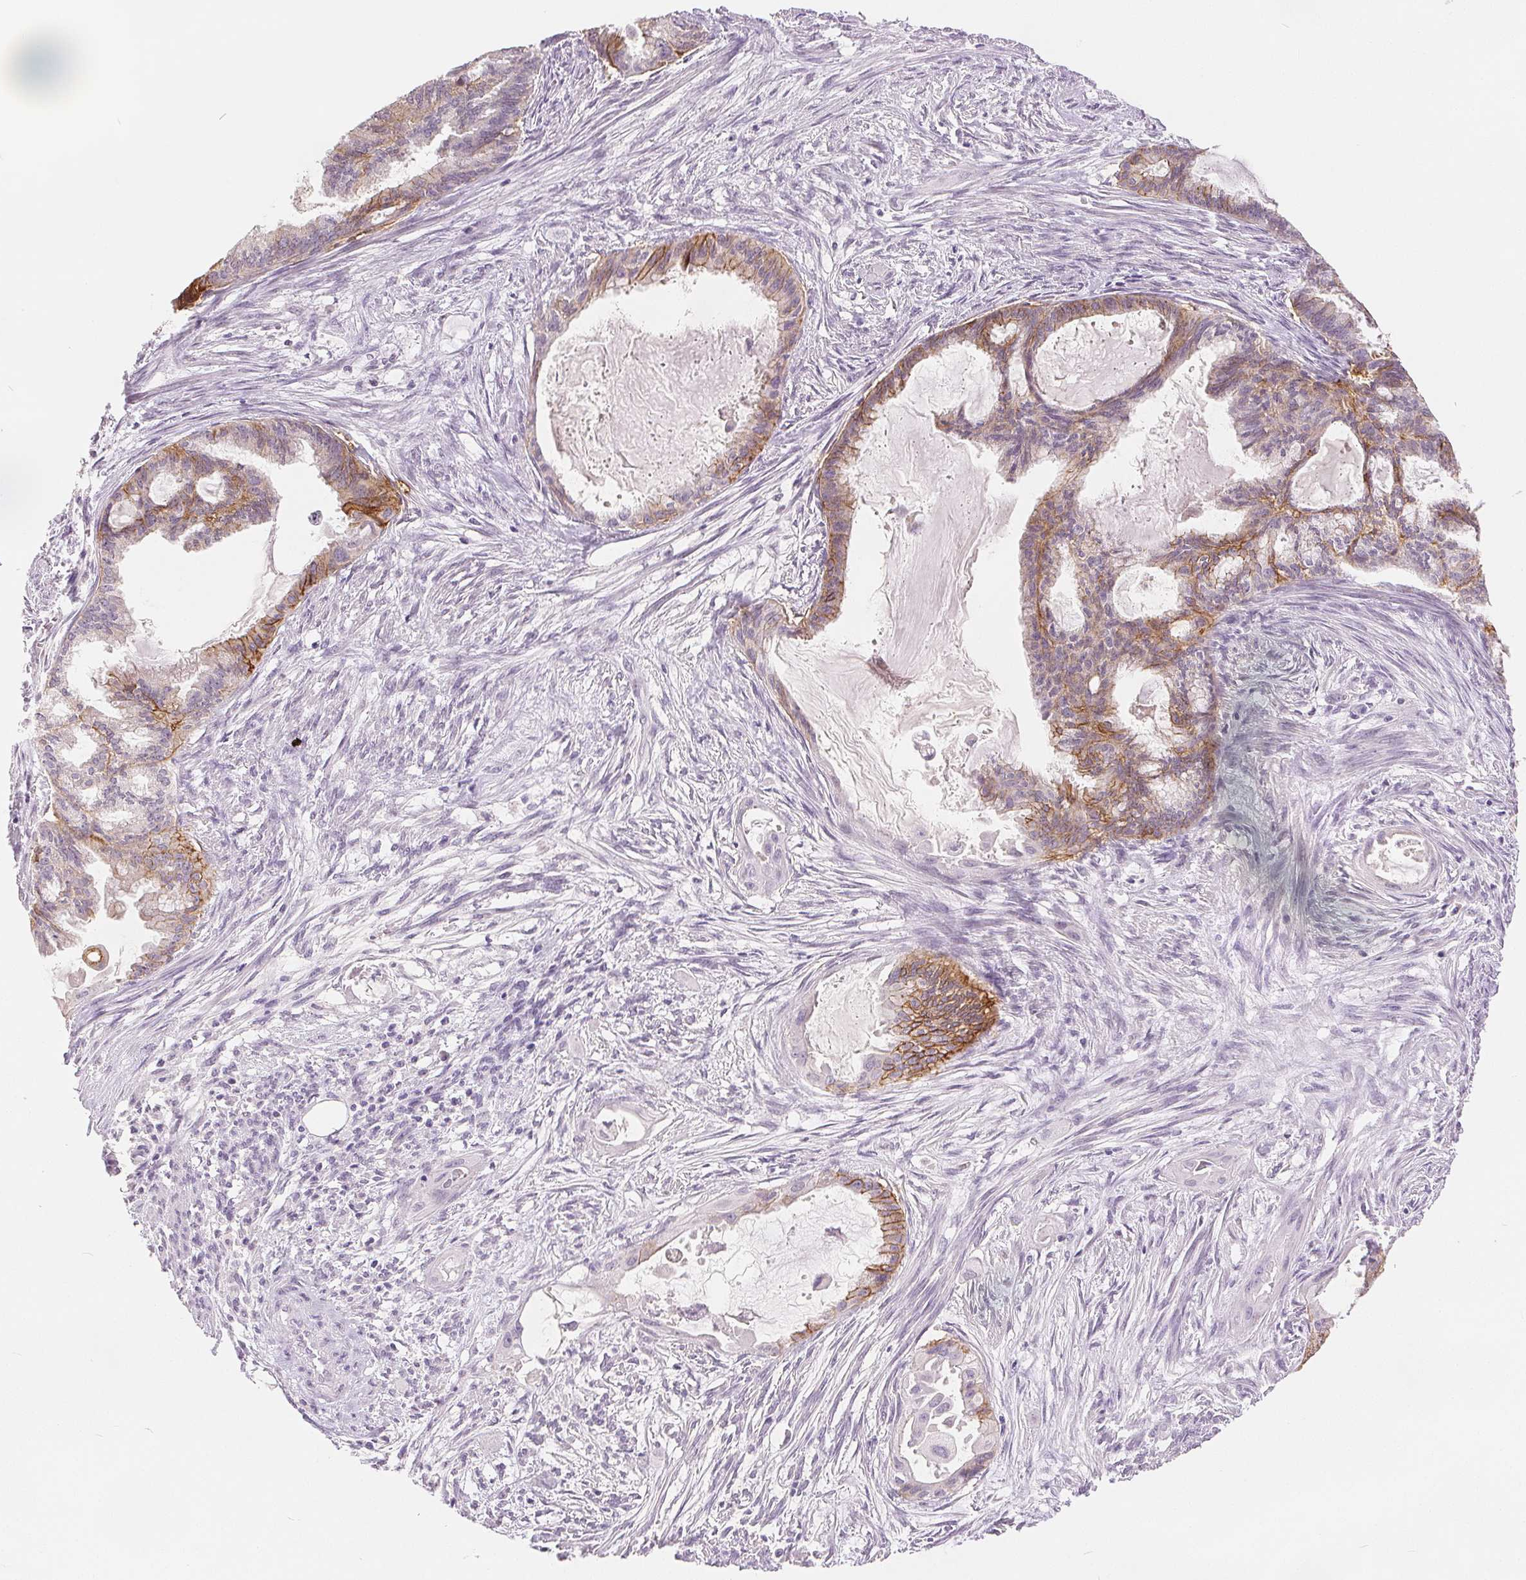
{"staining": {"intensity": "moderate", "quantity": "25%-75%", "location": "cytoplasmic/membranous"}, "tissue": "endometrial cancer", "cell_type": "Tumor cells", "image_type": "cancer", "snomed": [{"axis": "morphology", "description": "Adenocarcinoma, NOS"}, {"axis": "topography", "description": "Endometrium"}], "caption": "Brown immunohistochemical staining in endometrial adenocarcinoma shows moderate cytoplasmic/membranous positivity in approximately 25%-75% of tumor cells.", "gene": "CA12", "patient": {"sex": "female", "age": 86}}